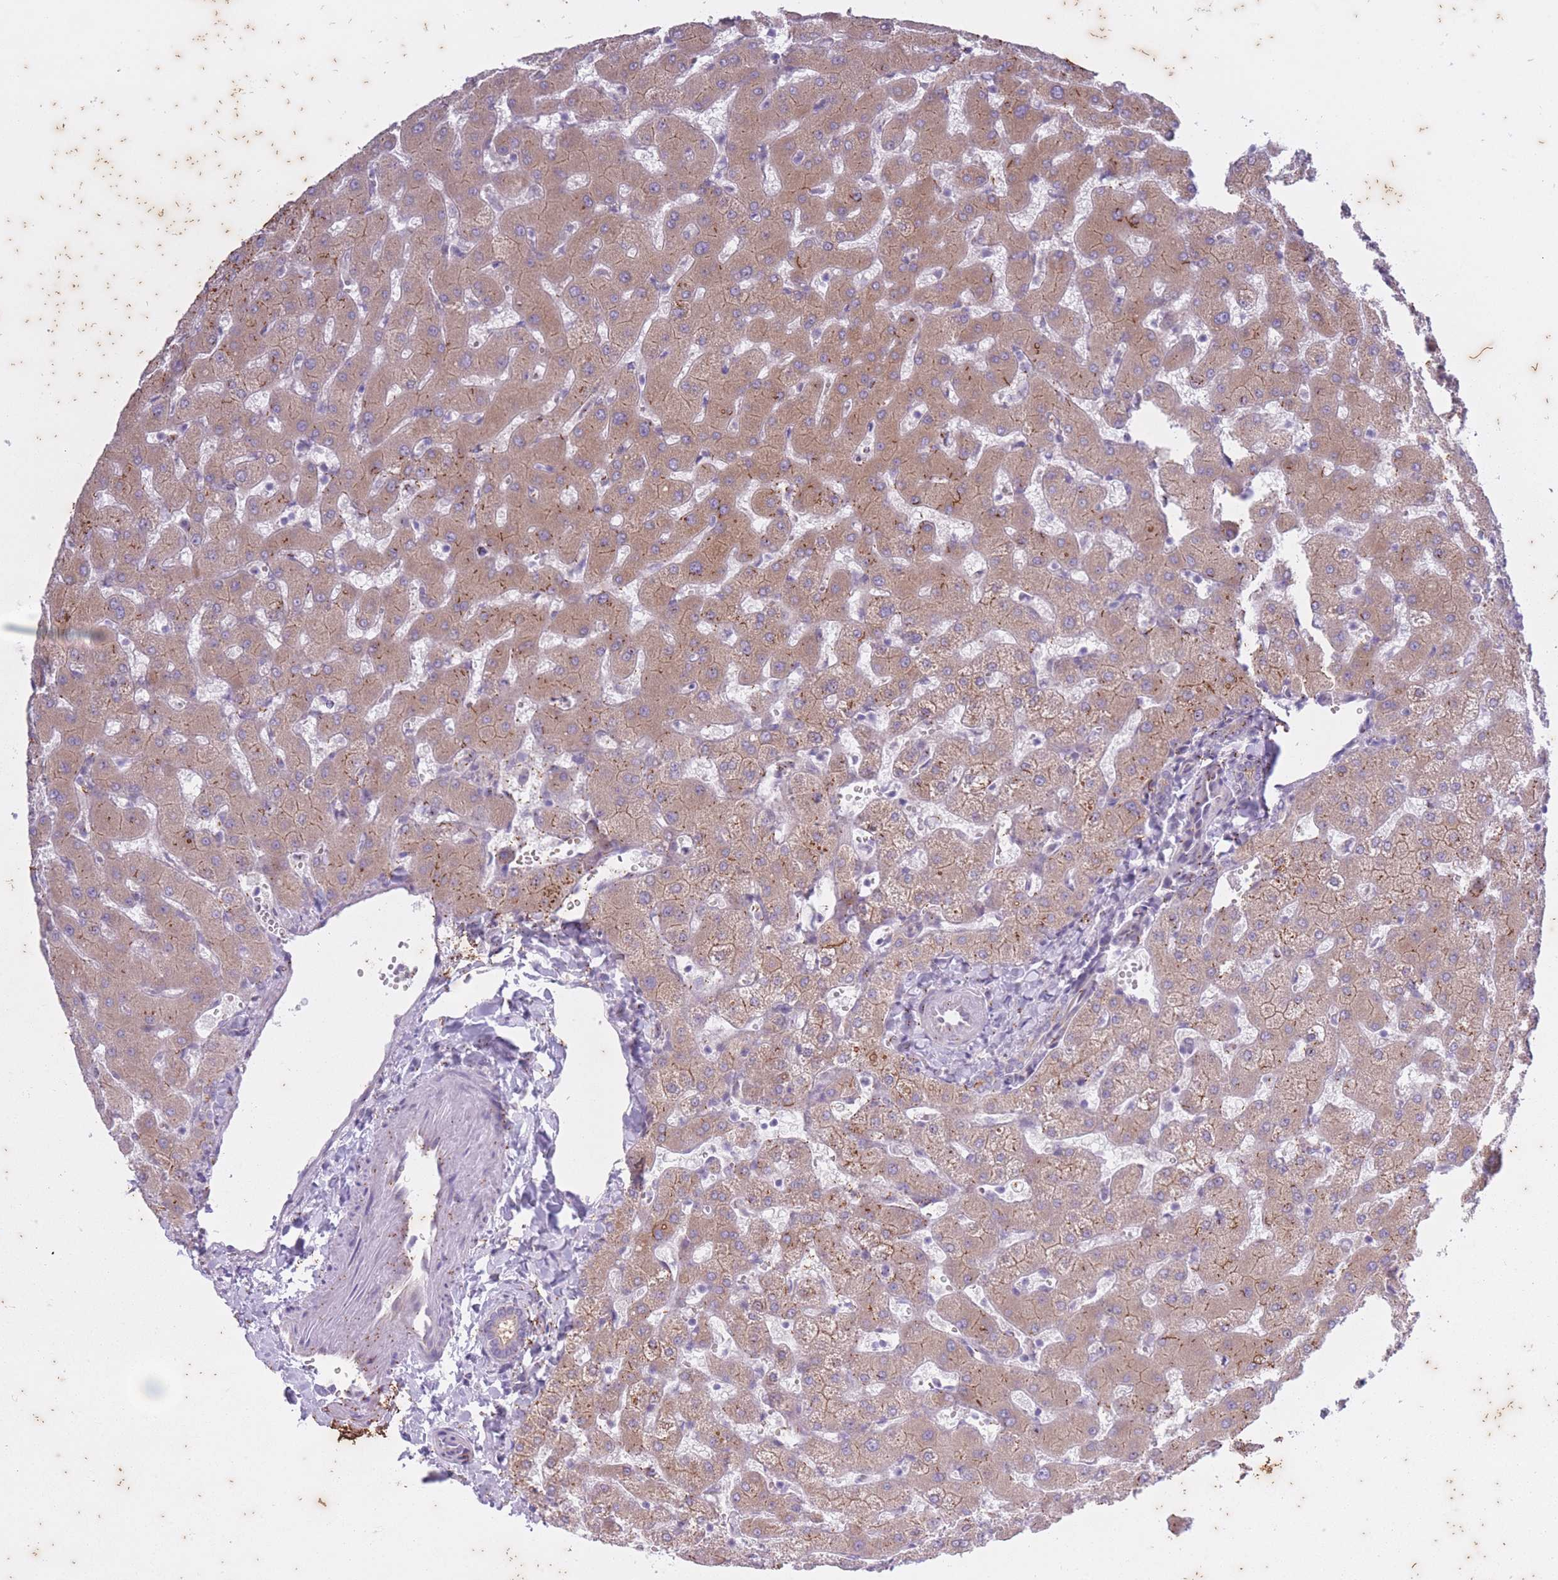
{"staining": {"intensity": "moderate", "quantity": "<25%", "location": "cytoplasmic/membranous"}, "tissue": "liver", "cell_type": "Cholangiocytes", "image_type": "normal", "snomed": [{"axis": "morphology", "description": "Normal tissue, NOS"}, {"axis": "topography", "description": "Liver"}], "caption": "Immunohistochemical staining of benign liver exhibits low levels of moderate cytoplasmic/membranous staining in approximately <25% of cholangiocytes. (brown staining indicates protein expression, while blue staining denotes nuclei).", "gene": "ARPIN", "patient": {"sex": "female", "age": 63}}